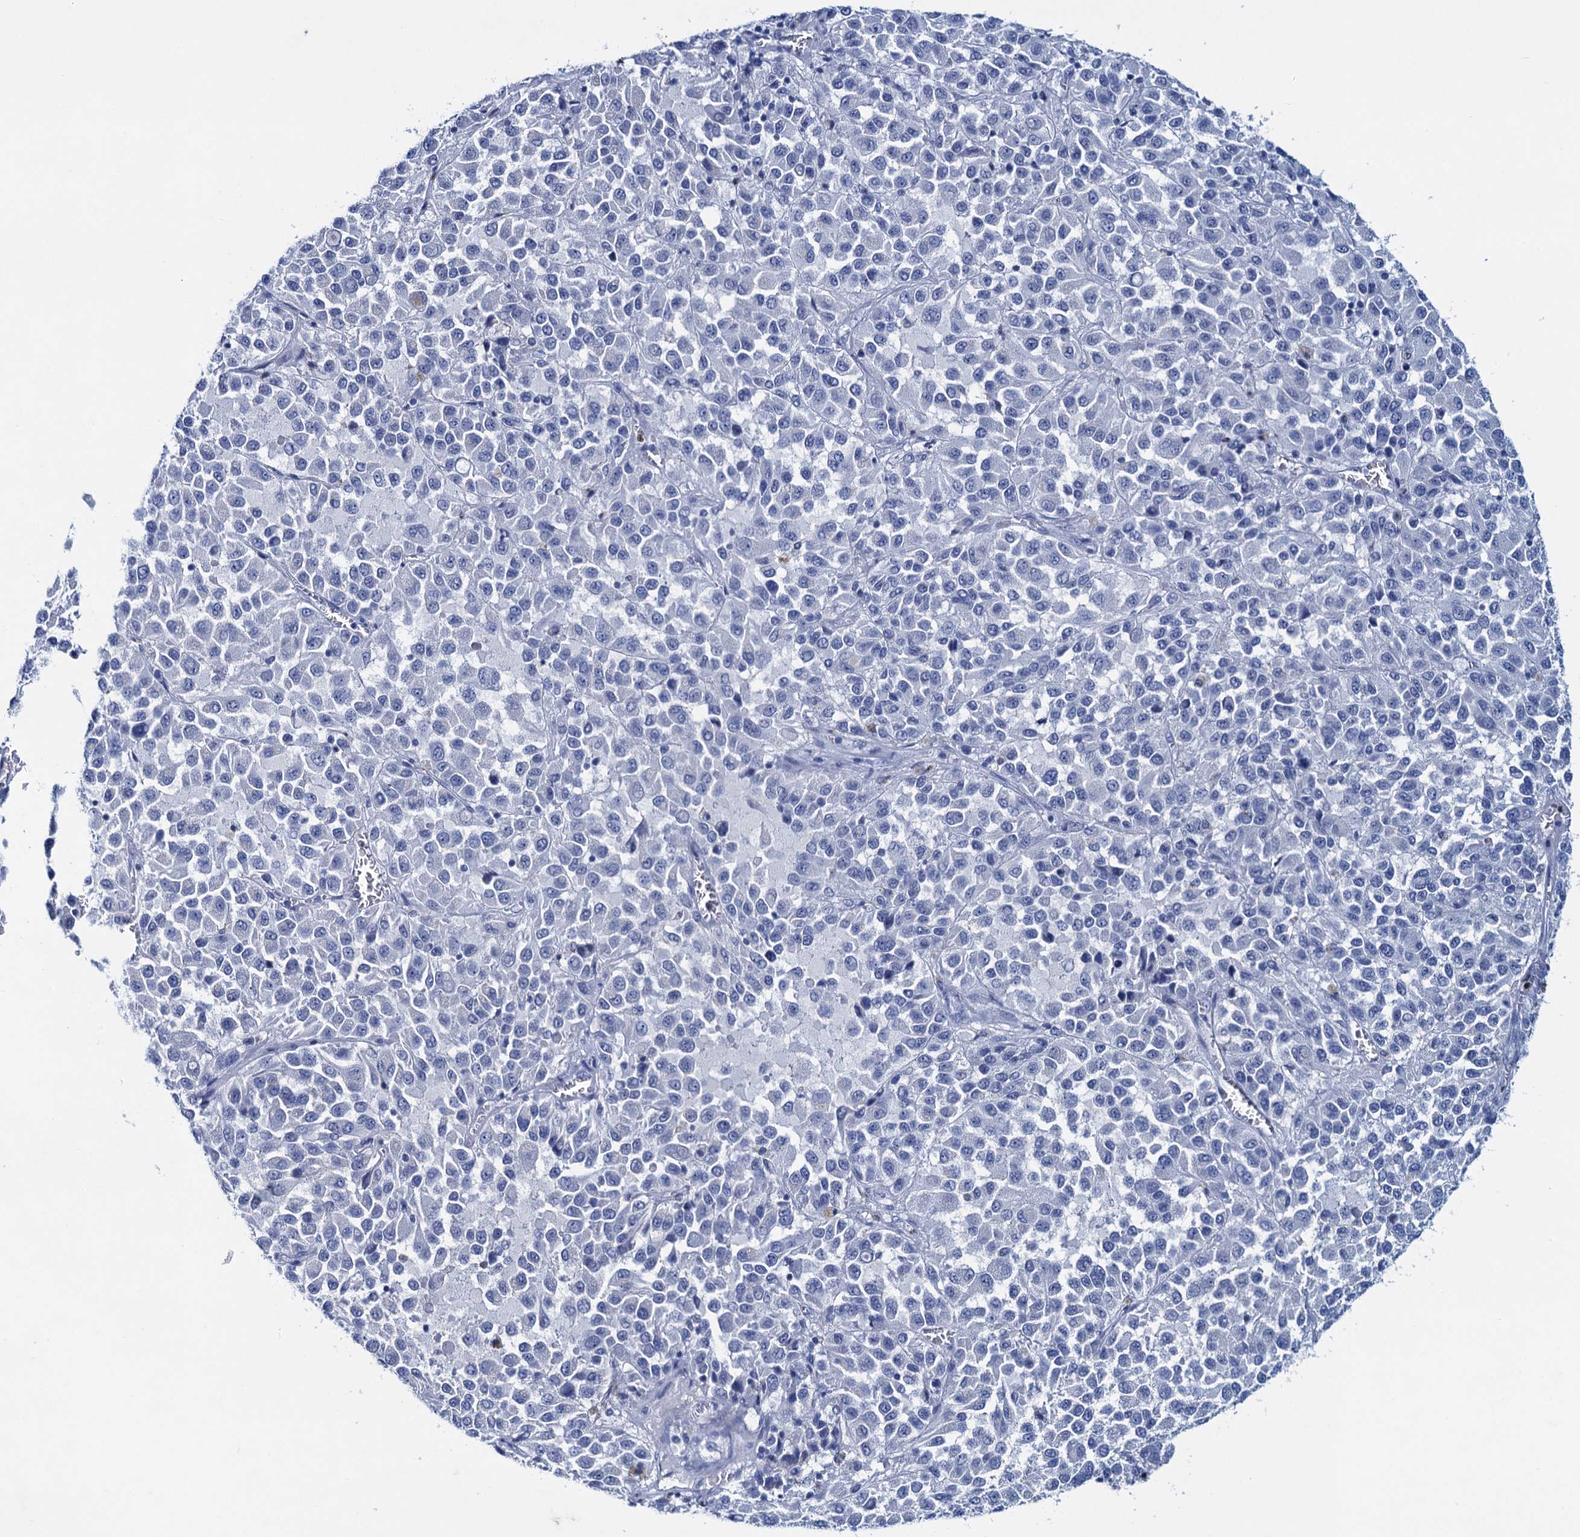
{"staining": {"intensity": "negative", "quantity": "none", "location": "none"}, "tissue": "melanoma", "cell_type": "Tumor cells", "image_type": "cancer", "snomed": [{"axis": "morphology", "description": "Malignant melanoma, Metastatic site"}, {"axis": "topography", "description": "Lung"}], "caption": "Melanoma was stained to show a protein in brown. There is no significant positivity in tumor cells. The staining is performed using DAB (3,3'-diaminobenzidine) brown chromogen with nuclei counter-stained in using hematoxylin.", "gene": "RHCG", "patient": {"sex": "male", "age": 64}}